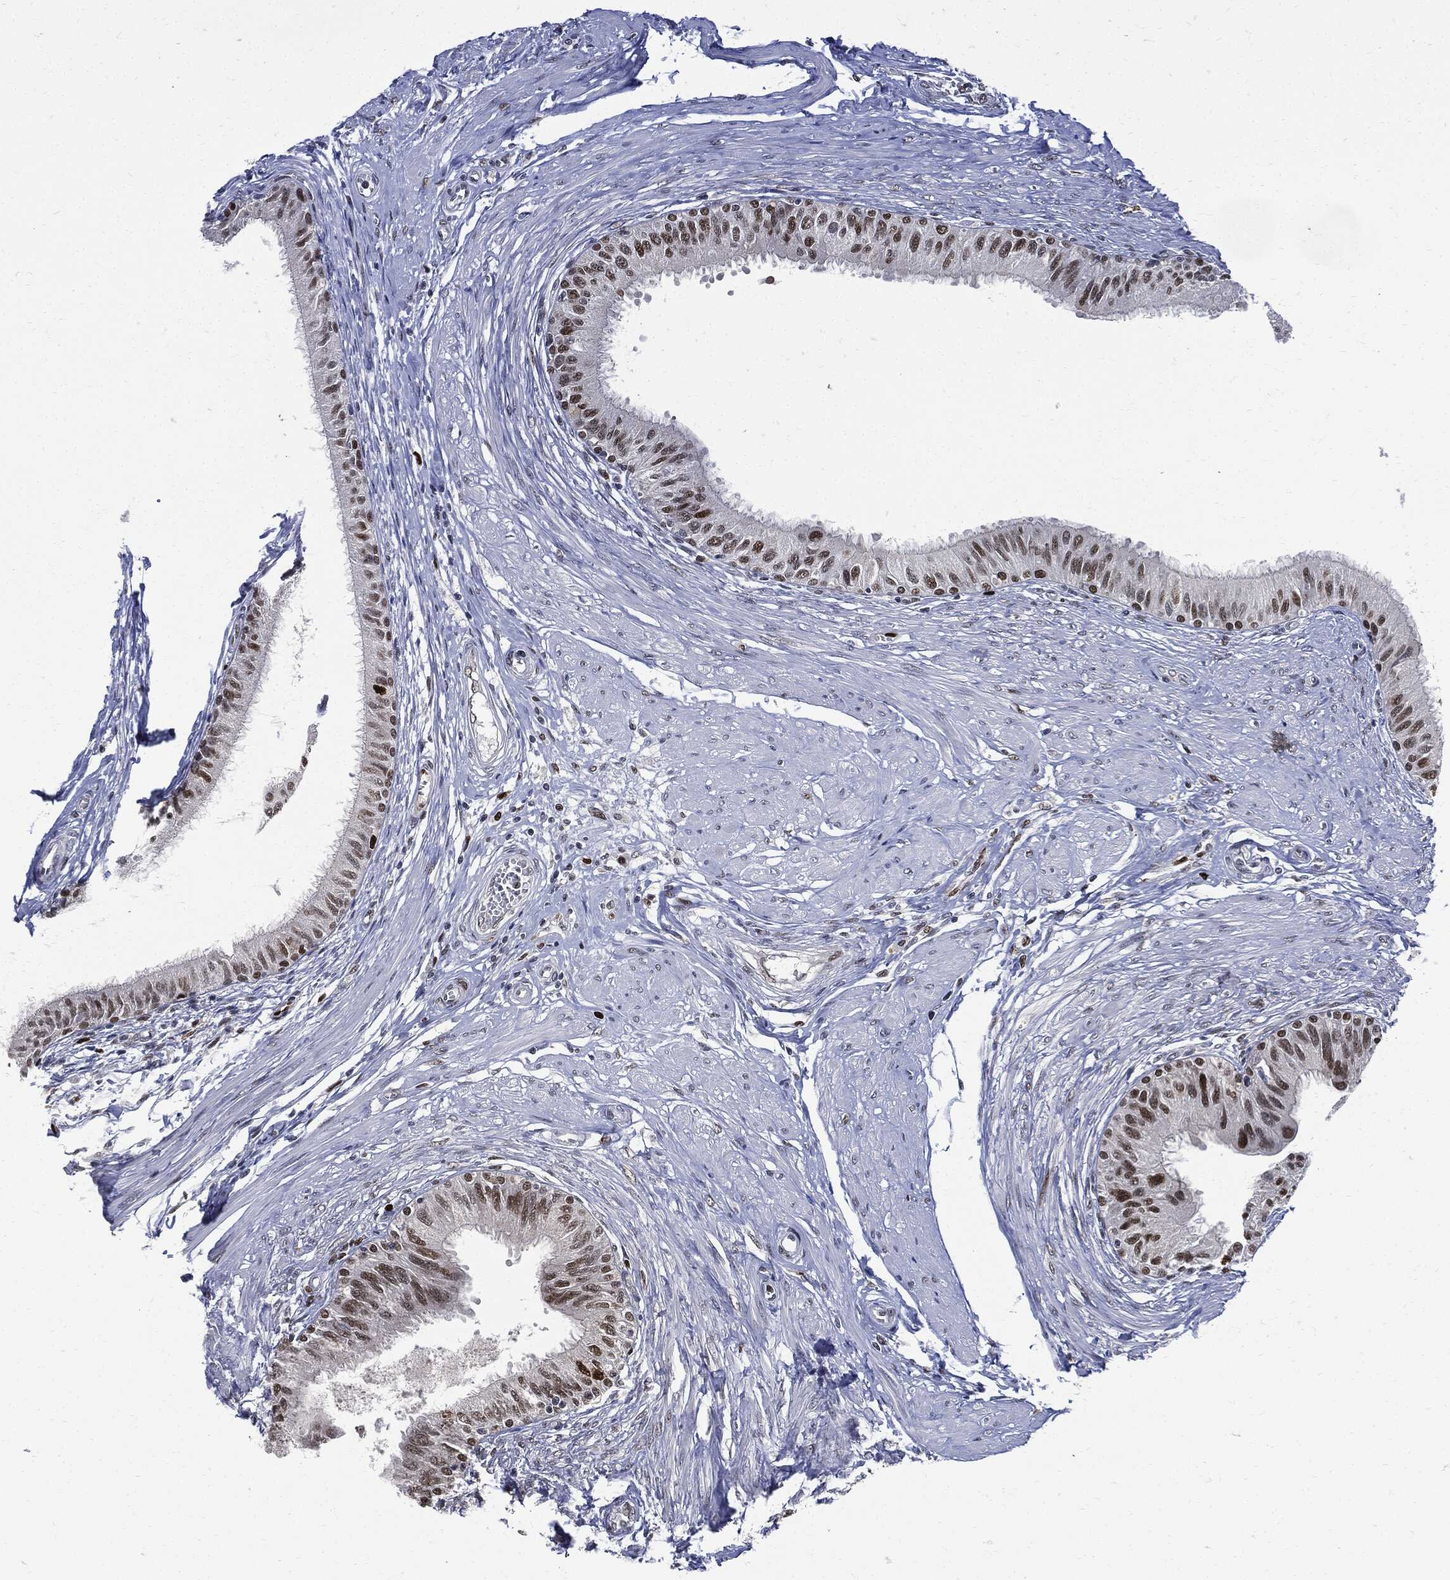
{"staining": {"intensity": "moderate", "quantity": ">75%", "location": "nuclear"}, "tissue": "epididymis", "cell_type": "Glandular cells", "image_type": "normal", "snomed": [{"axis": "morphology", "description": "Normal tissue, NOS"}, {"axis": "morphology", "description": "Seminoma, NOS"}, {"axis": "topography", "description": "Testis"}, {"axis": "topography", "description": "Epididymis"}], "caption": "Human epididymis stained with a brown dye demonstrates moderate nuclear positive expression in about >75% of glandular cells.", "gene": "PCNA", "patient": {"sex": "male", "age": 61}}